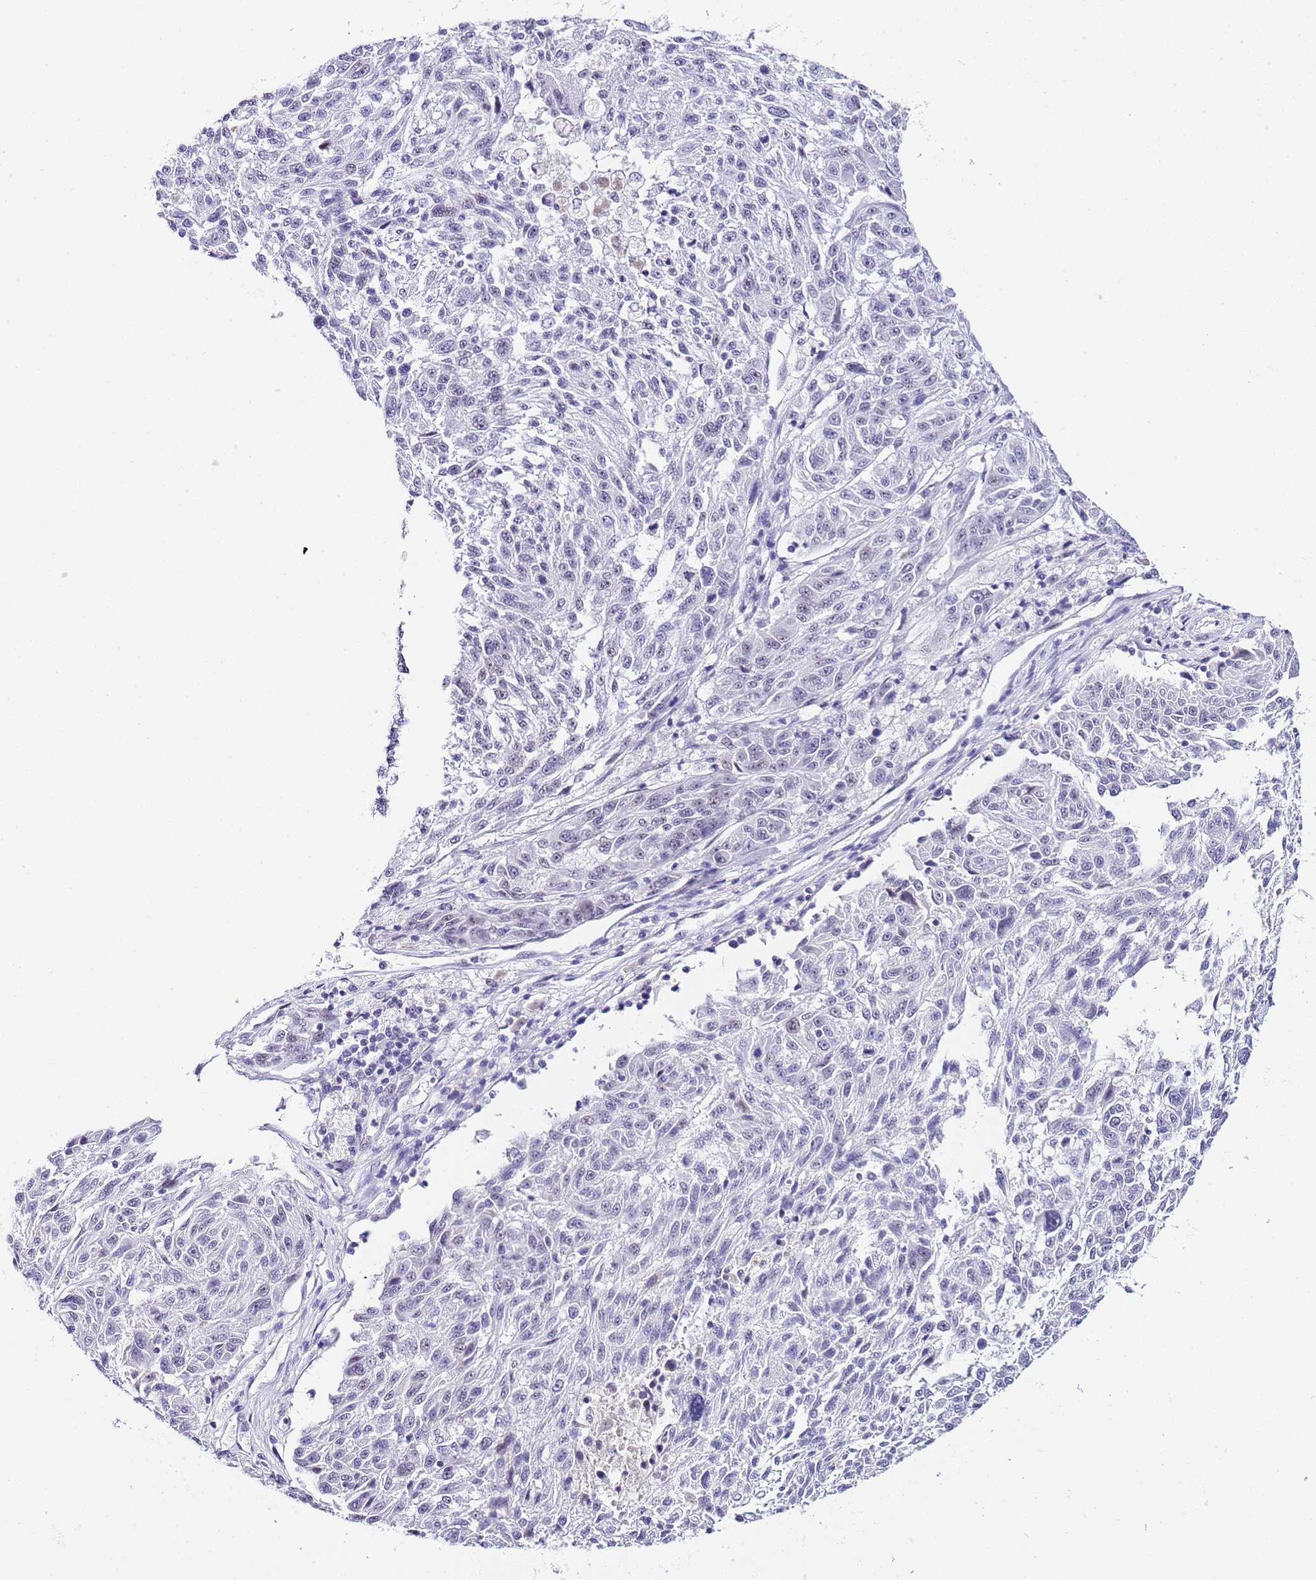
{"staining": {"intensity": "negative", "quantity": "none", "location": "none"}, "tissue": "melanoma", "cell_type": "Tumor cells", "image_type": "cancer", "snomed": [{"axis": "morphology", "description": "Malignant melanoma, NOS"}, {"axis": "topography", "description": "Skin"}], "caption": "Tumor cells are negative for brown protein staining in malignant melanoma. The staining was performed using DAB to visualize the protein expression in brown, while the nuclei were stained in blue with hematoxylin (Magnification: 20x).", "gene": "NOP56", "patient": {"sex": "male", "age": 53}}